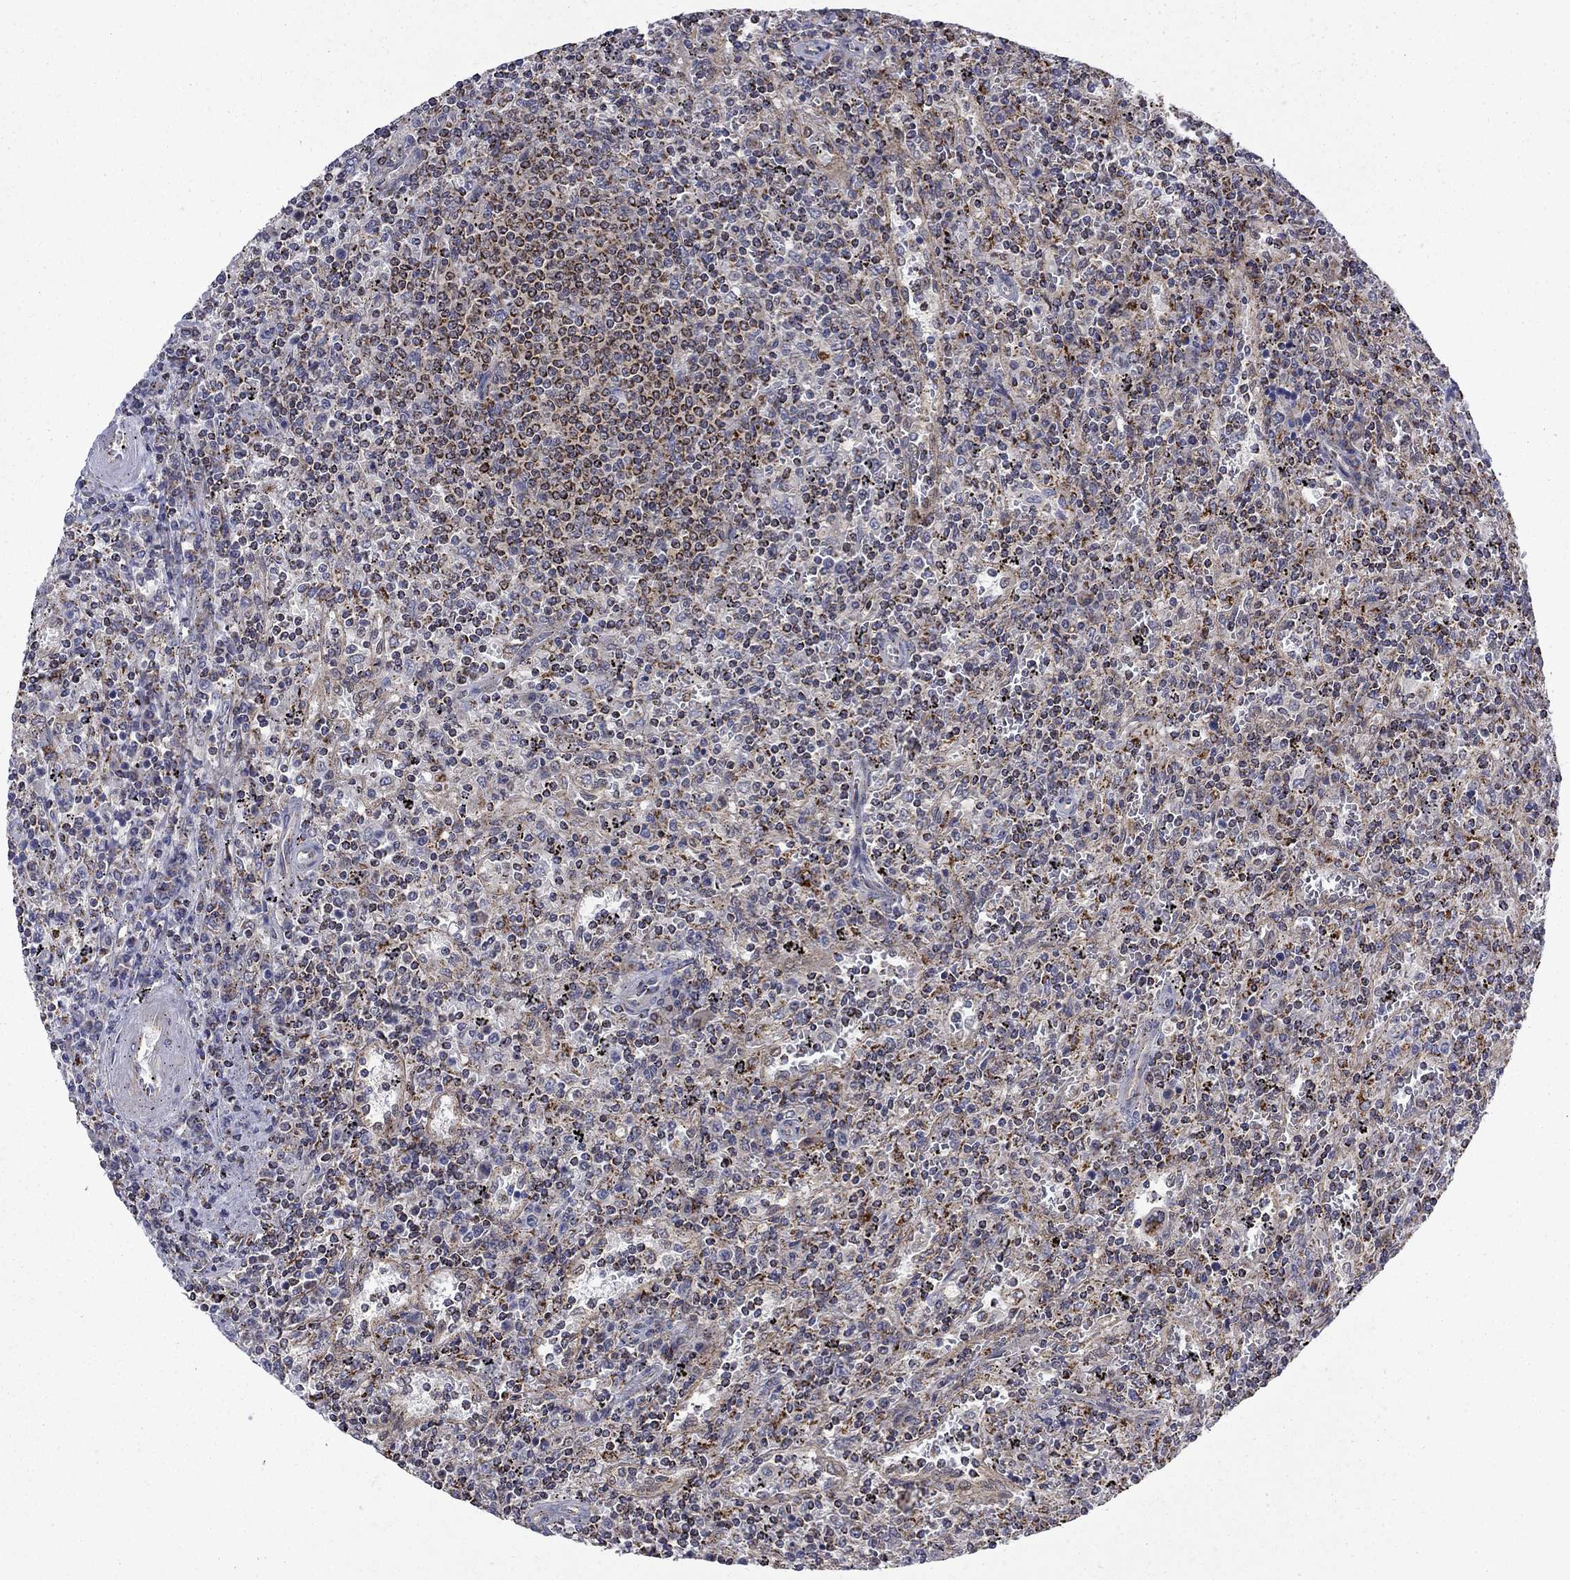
{"staining": {"intensity": "moderate", "quantity": "<25%", "location": "cytoplasmic/membranous"}, "tissue": "lymphoma", "cell_type": "Tumor cells", "image_type": "cancer", "snomed": [{"axis": "morphology", "description": "Malignant lymphoma, non-Hodgkin's type, Low grade"}, {"axis": "topography", "description": "Spleen"}], "caption": "The photomicrograph exhibits staining of lymphoma, revealing moderate cytoplasmic/membranous protein staining (brown color) within tumor cells.", "gene": "PCBP3", "patient": {"sex": "male", "age": 62}}